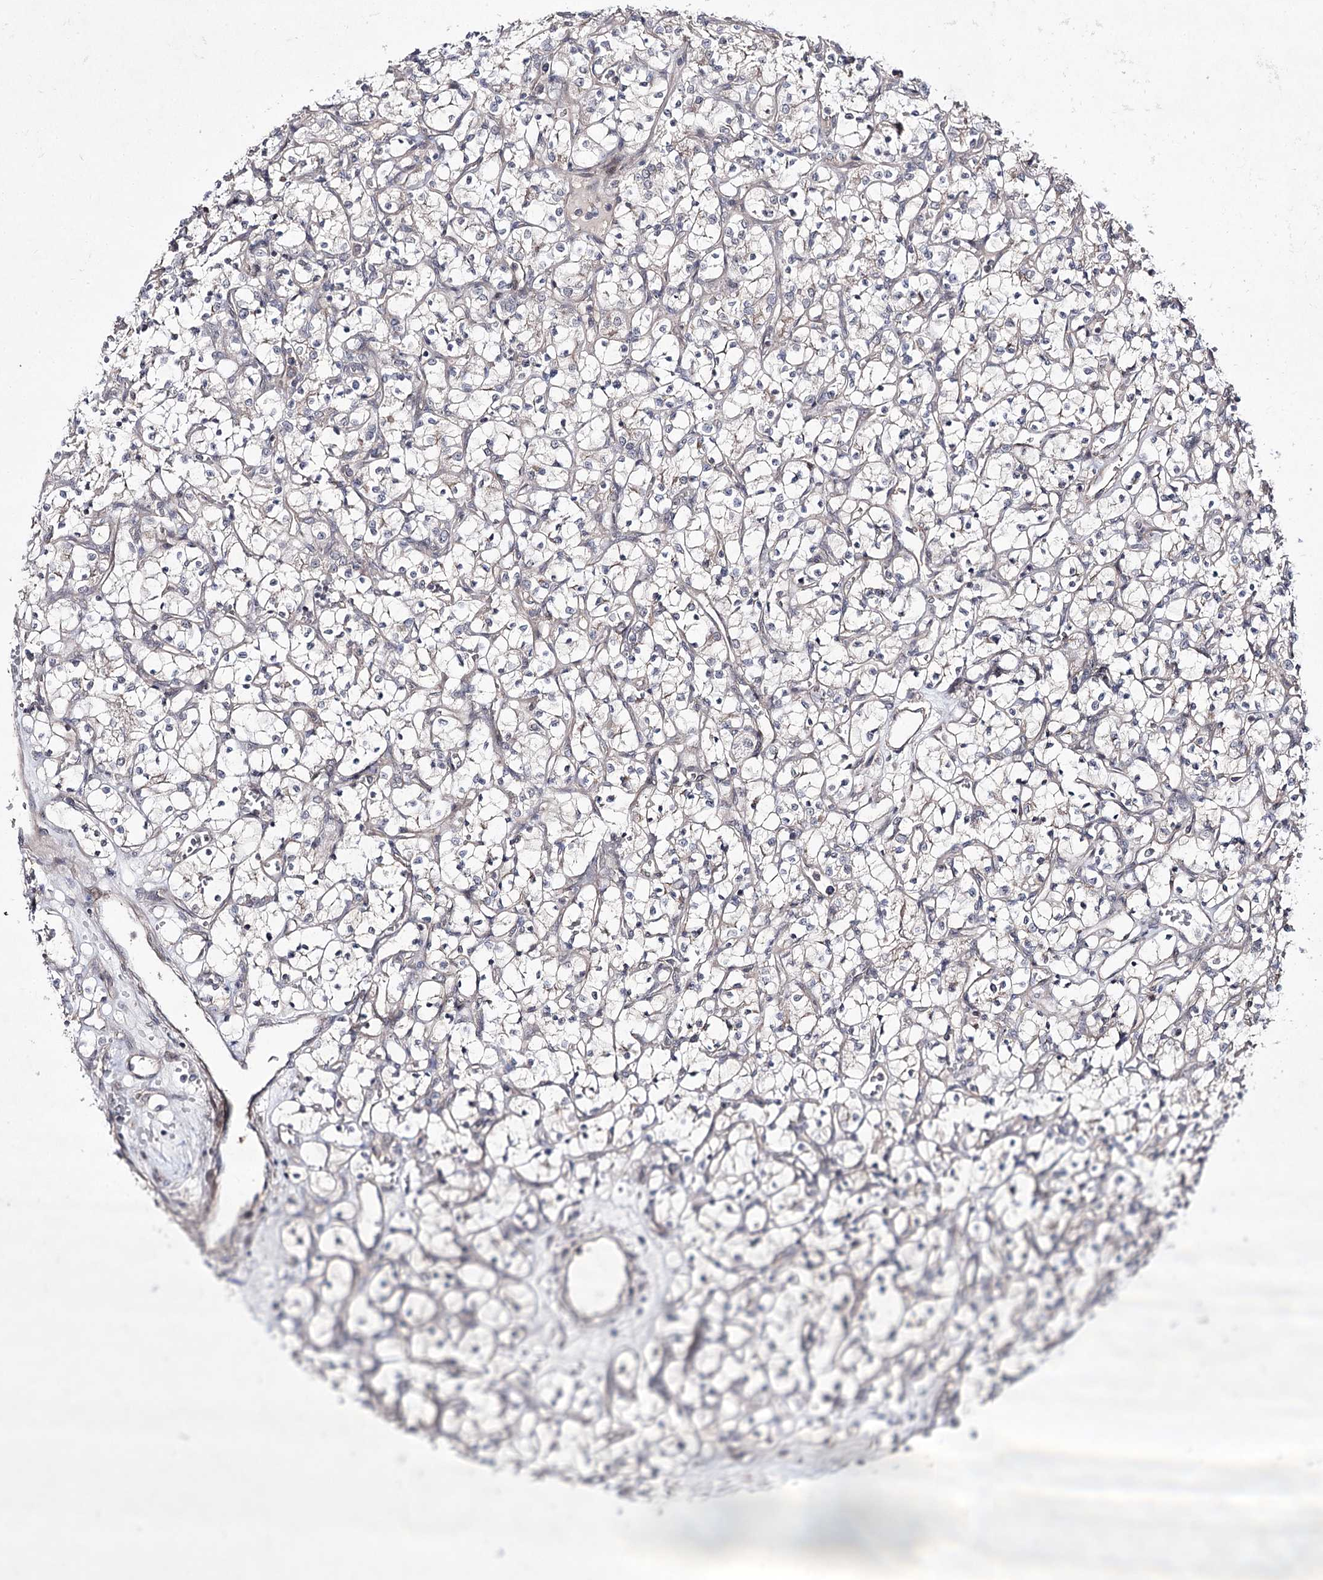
{"staining": {"intensity": "negative", "quantity": "none", "location": "none"}, "tissue": "renal cancer", "cell_type": "Tumor cells", "image_type": "cancer", "snomed": [{"axis": "morphology", "description": "Adenocarcinoma, NOS"}, {"axis": "topography", "description": "Kidney"}], "caption": "A micrograph of adenocarcinoma (renal) stained for a protein exhibits no brown staining in tumor cells.", "gene": "HOXC11", "patient": {"sex": "female", "age": 69}}